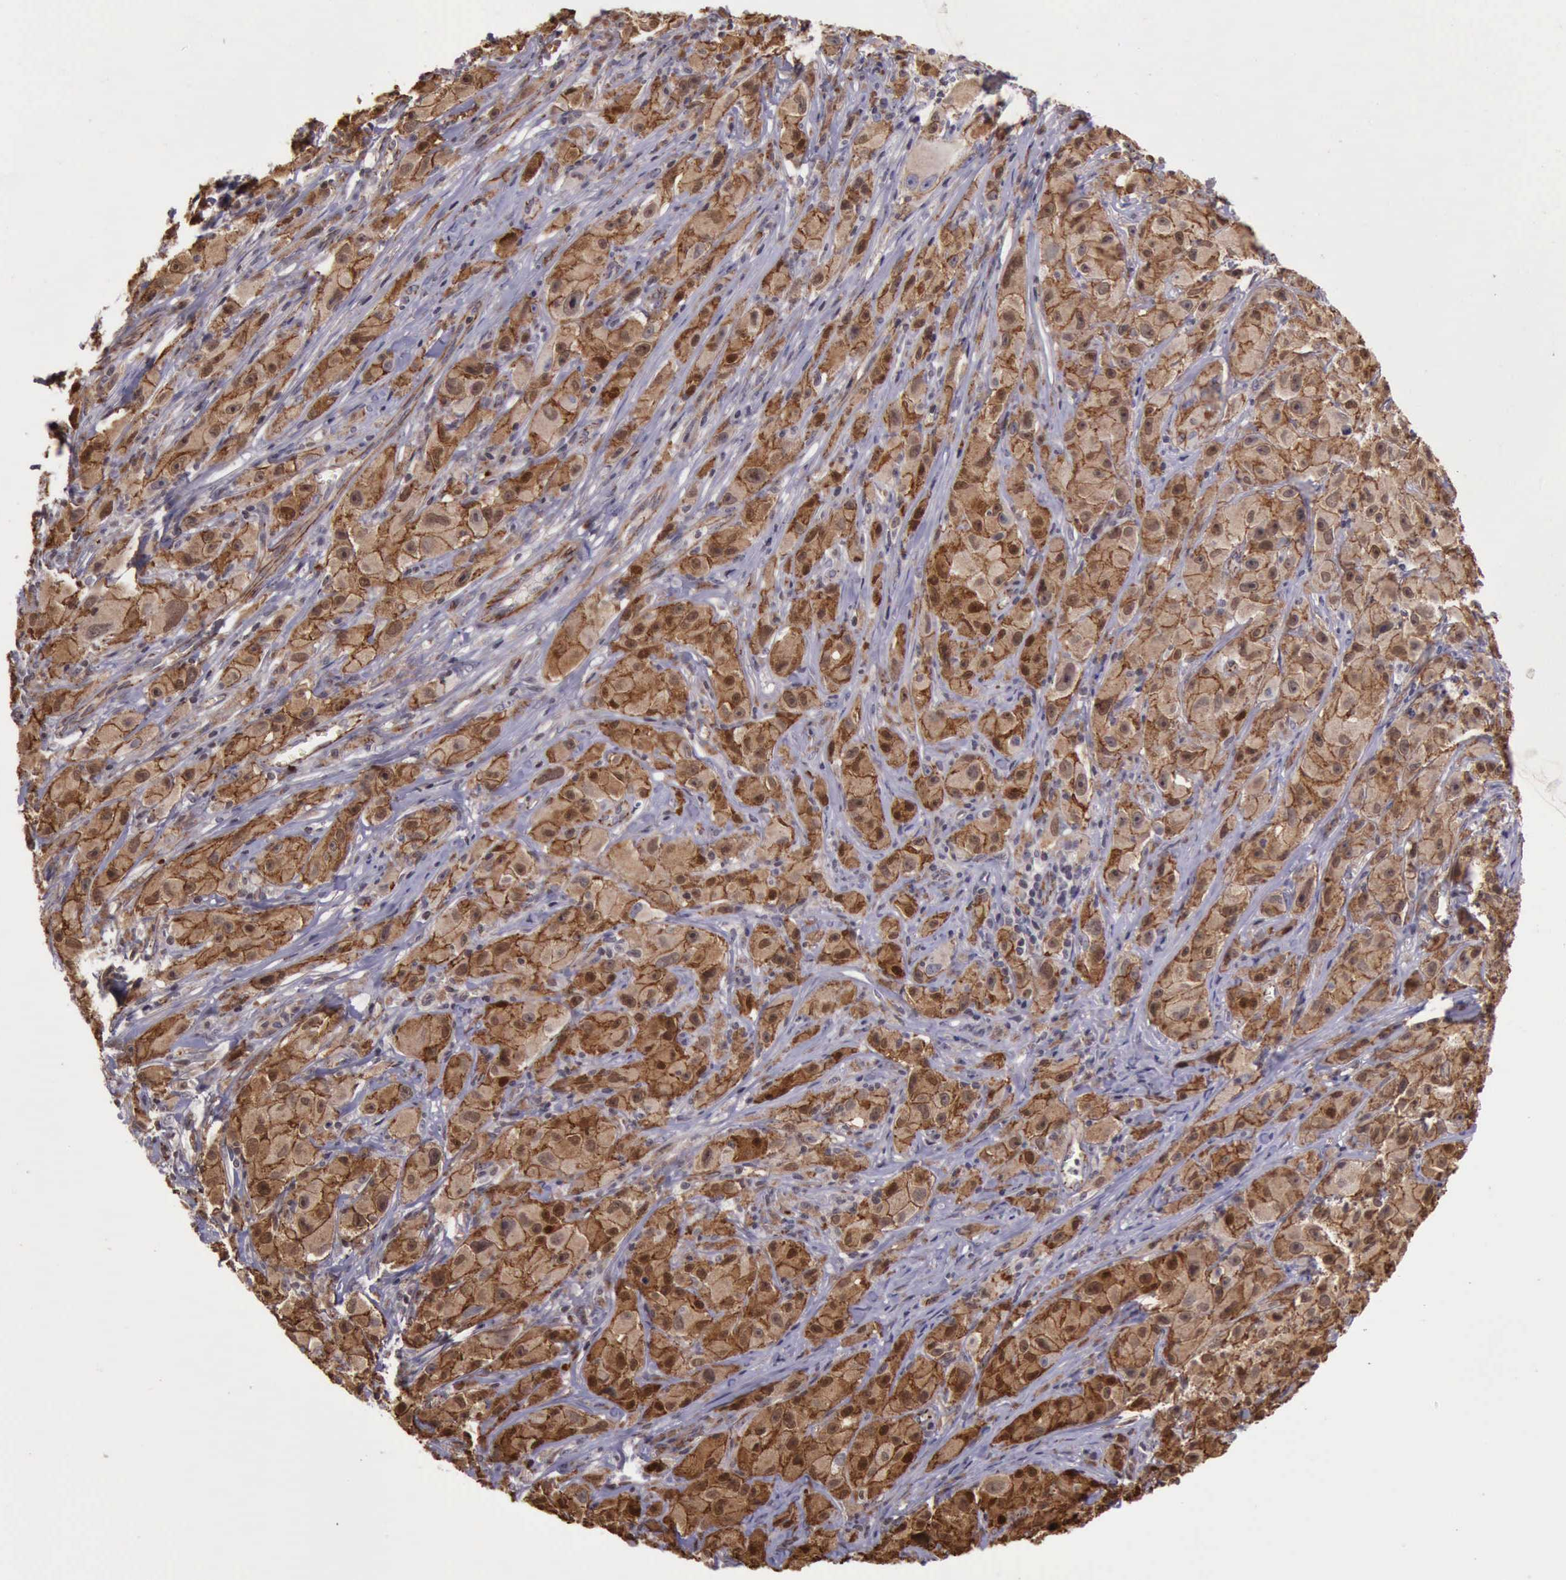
{"staining": {"intensity": "strong", "quantity": ">75%", "location": "cytoplasmic/membranous,nuclear"}, "tissue": "melanoma", "cell_type": "Tumor cells", "image_type": "cancer", "snomed": [{"axis": "morphology", "description": "Malignant melanoma, NOS"}, {"axis": "topography", "description": "Skin"}], "caption": "Protein analysis of melanoma tissue reveals strong cytoplasmic/membranous and nuclear expression in about >75% of tumor cells.", "gene": "CTNNB1", "patient": {"sex": "male", "age": 56}}